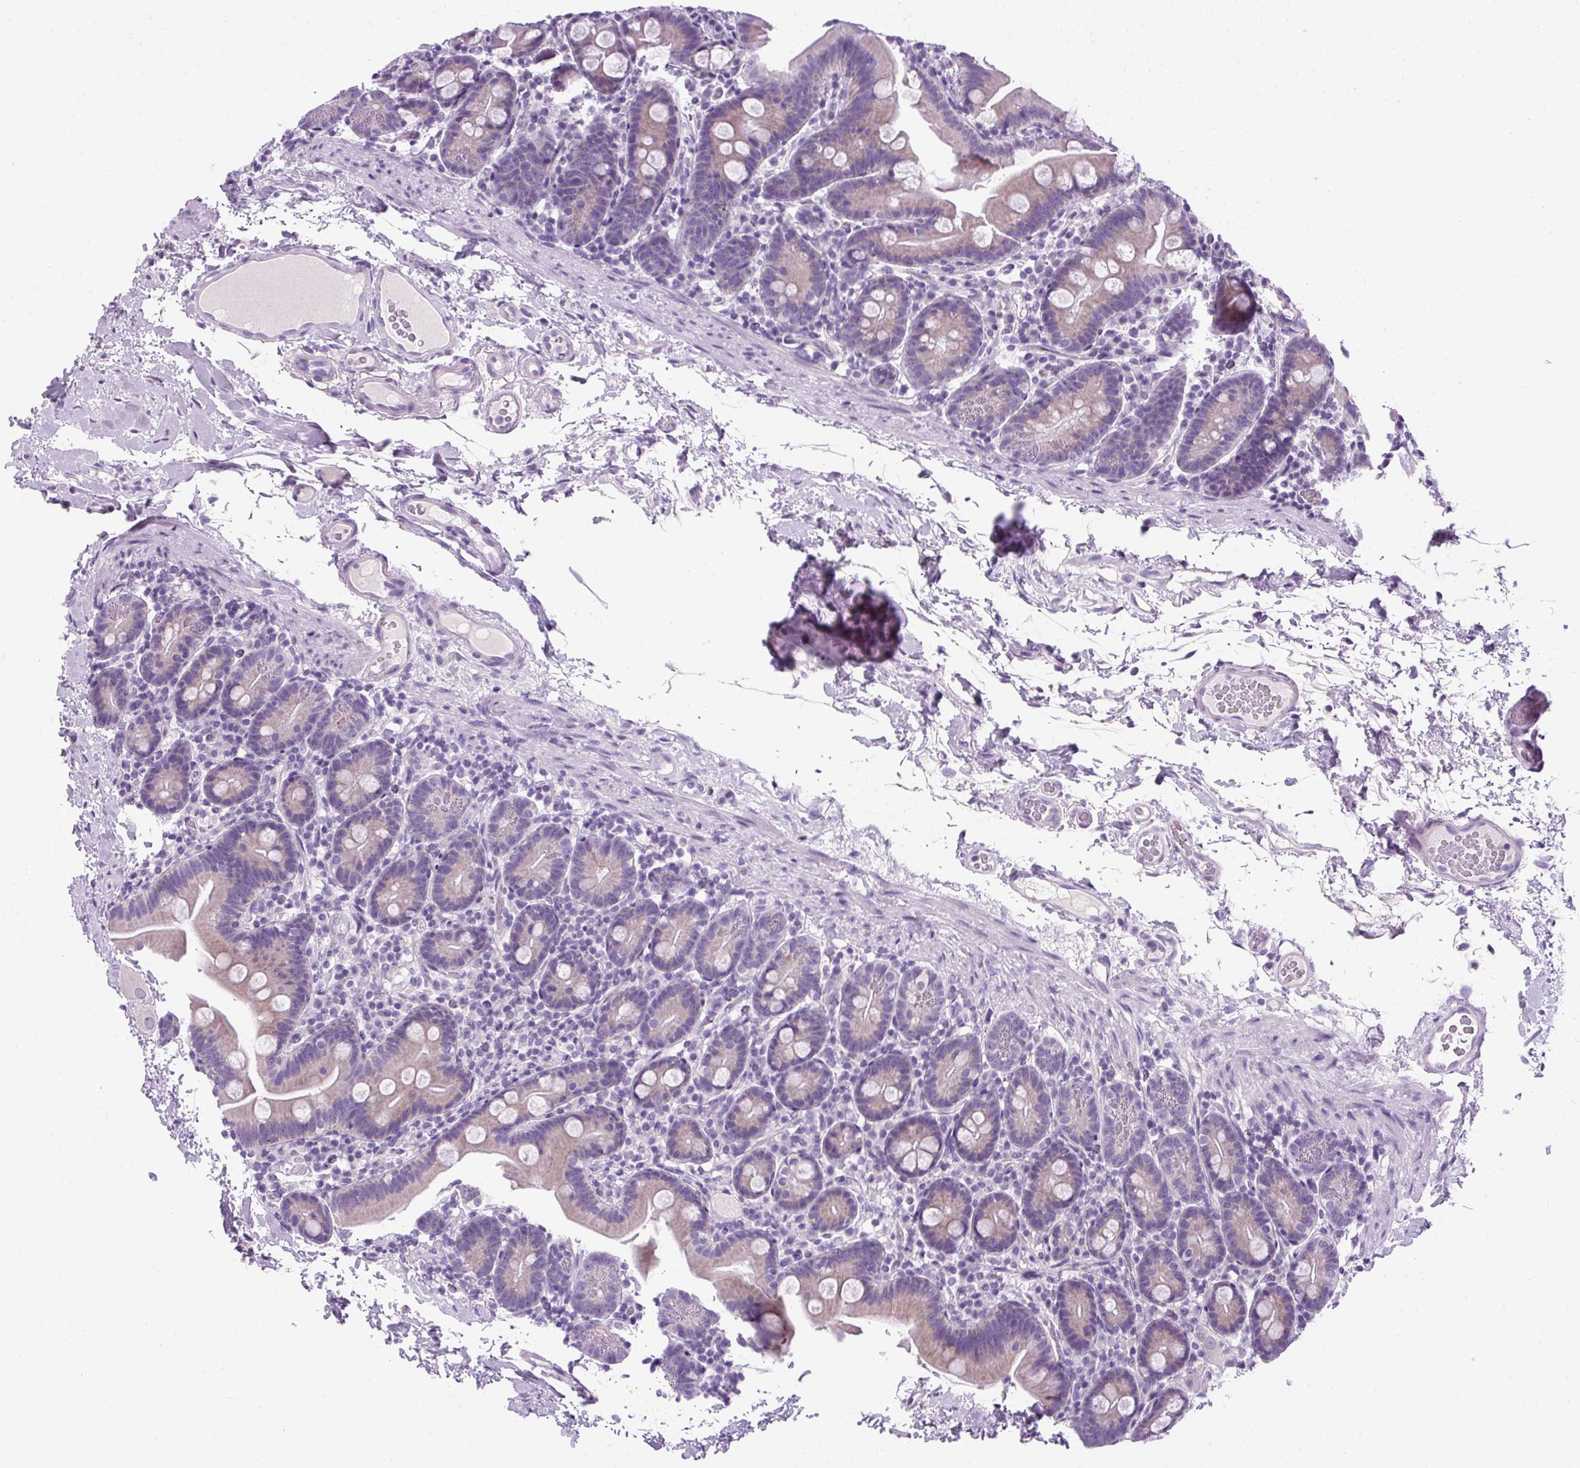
{"staining": {"intensity": "negative", "quantity": "none", "location": "none"}, "tissue": "small intestine", "cell_type": "Glandular cells", "image_type": "normal", "snomed": [{"axis": "morphology", "description": "Normal tissue, NOS"}, {"axis": "topography", "description": "Small intestine"}], "caption": "High power microscopy image of an immunohistochemistry histopathology image of benign small intestine, revealing no significant positivity in glandular cells.", "gene": "B3GNT4", "patient": {"sex": "female", "age": 68}}